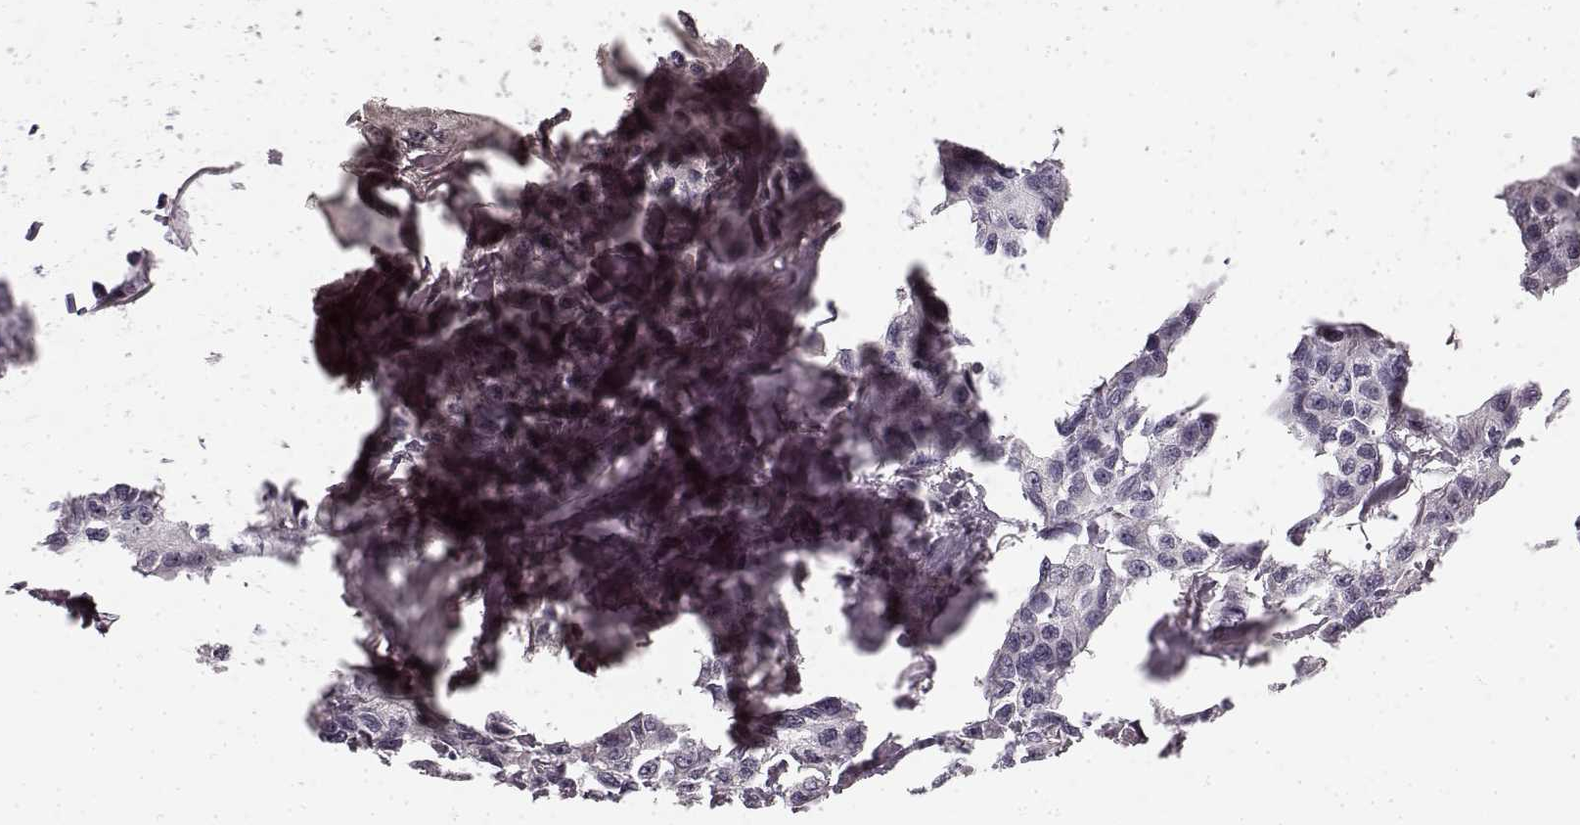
{"staining": {"intensity": "negative", "quantity": "none", "location": "none"}, "tissue": "breast cancer", "cell_type": "Tumor cells", "image_type": "cancer", "snomed": [{"axis": "morphology", "description": "Duct carcinoma"}, {"axis": "topography", "description": "Breast"}], "caption": "High power microscopy photomicrograph of an immunohistochemistry micrograph of invasive ductal carcinoma (breast), revealing no significant staining in tumor cells.", "gene": "FAM234B", "patient": {"sex": "female", "age": 80}}